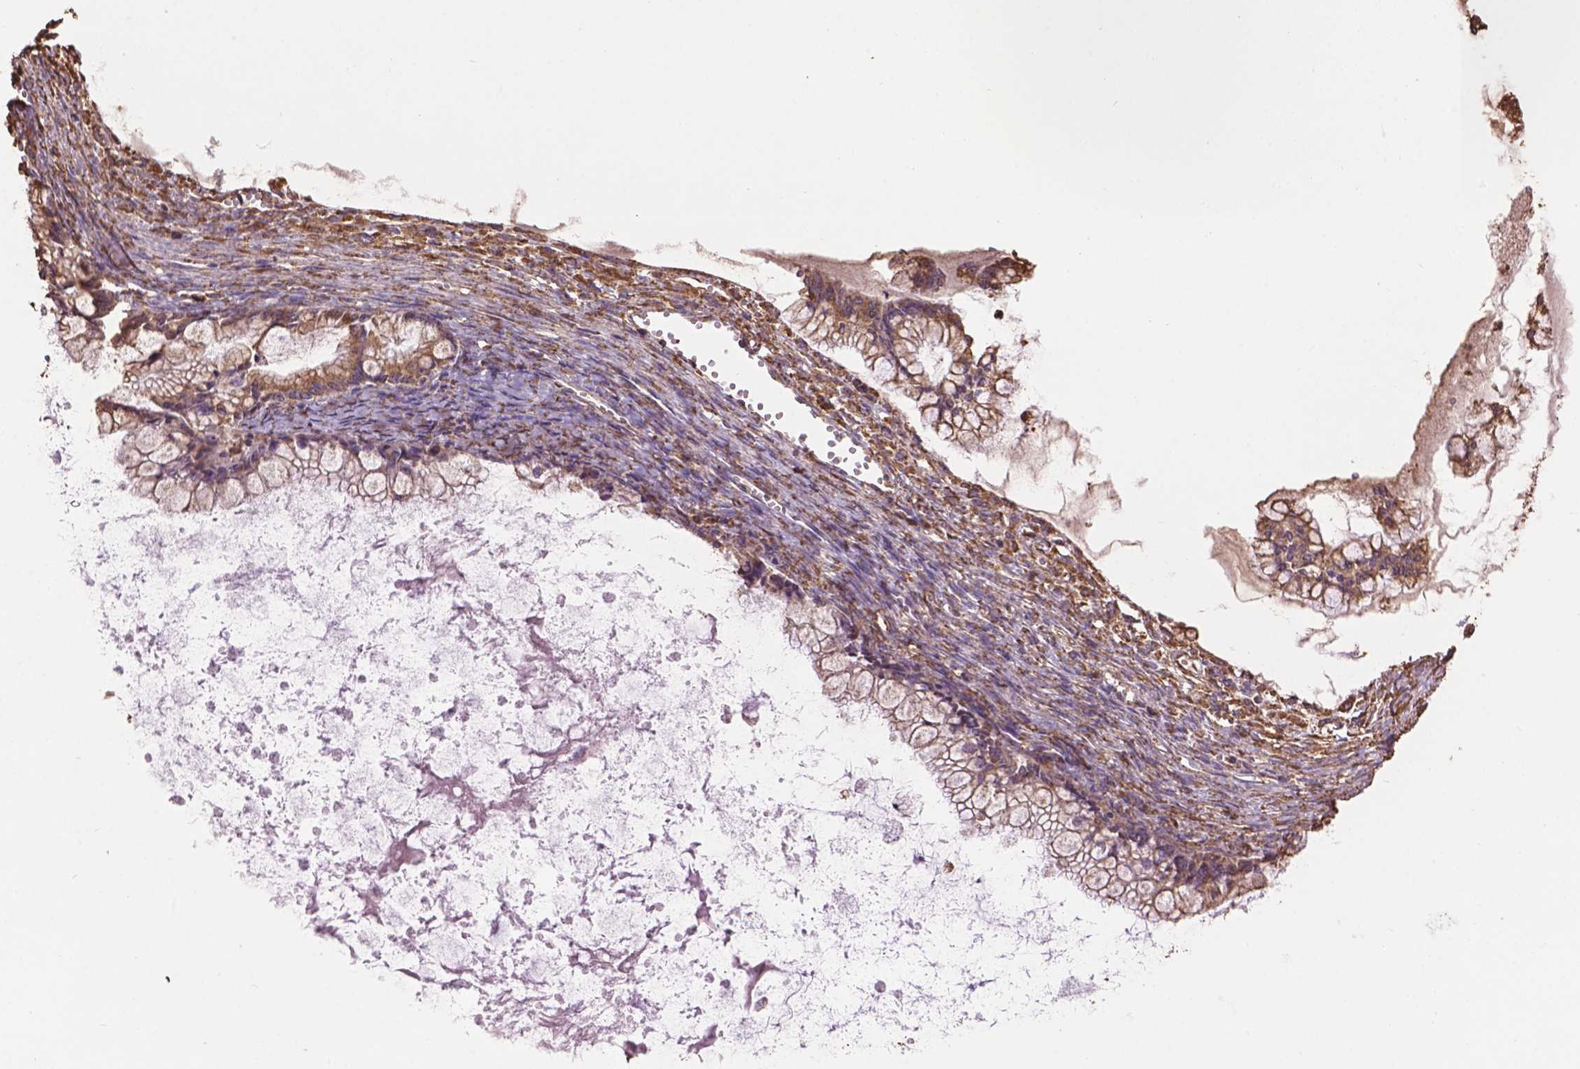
{"staining": {"intensity": "moderate", "quantity": ">75%", "location": "cytoplasmic/membranous"}, "tissue": "ovarian cancer", "cell_type": "Tumor cells", "image_type": "cancer", "snomed": [{"axis": "morphology", "description": "Cystadenocarcinoma, mucinous, NOS"}, {"axis": "topography", "description": "Ovary"}], "caption": "This photomicrograph displays ovarian cancer stained with immunohistochemistry to label a protein in brown. The cytoplasmic/membranous of tumor cells show moderate positivity for the protein. Nuclei are counter-stained blue.", "gene": "PPP2R5E", "patient": {"sex": "female", "age": 67}}